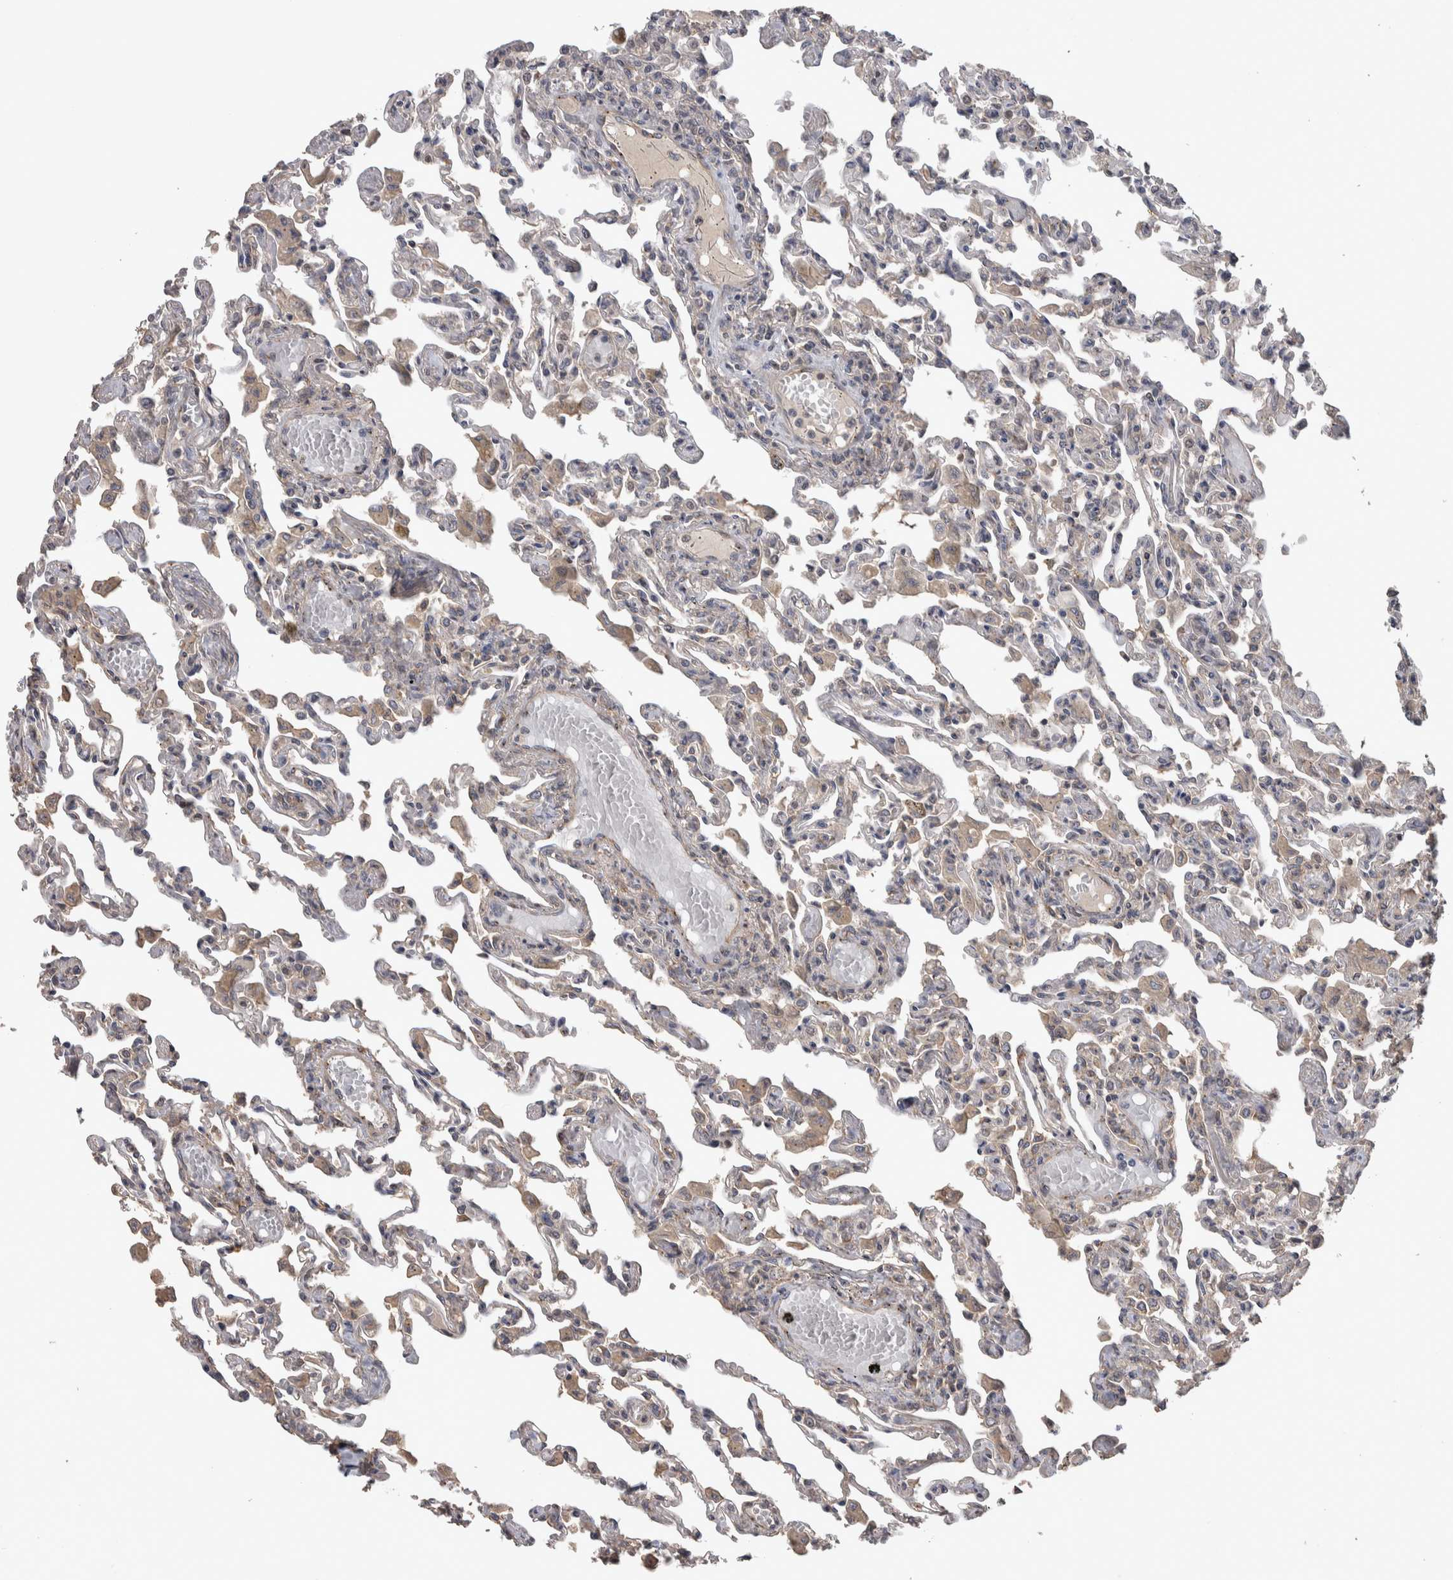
{"staining": {"intensity": "moderate", "quantity": "<25%", "location": "cytoplasmic/membranous"}, "tissue": "lung", "cell_type": "Alveolar cells", "image_type": "normal", "snomed": [{"axis": "morphology", "description": "Normal tissue, NOS"}, {"axis": "topography", "description": "Bronchus"}, {"axis": "topography", "description": "Lung"}], "caption": "An immunohistochemistry histopathology image of benign tissue is shown. Protein staining in brown labels moderate cytoplasmic/membranous positivity in lung within alveolar cells.", "gene": "IFRD1", "patient": {"sex": "female", "age": 49}}